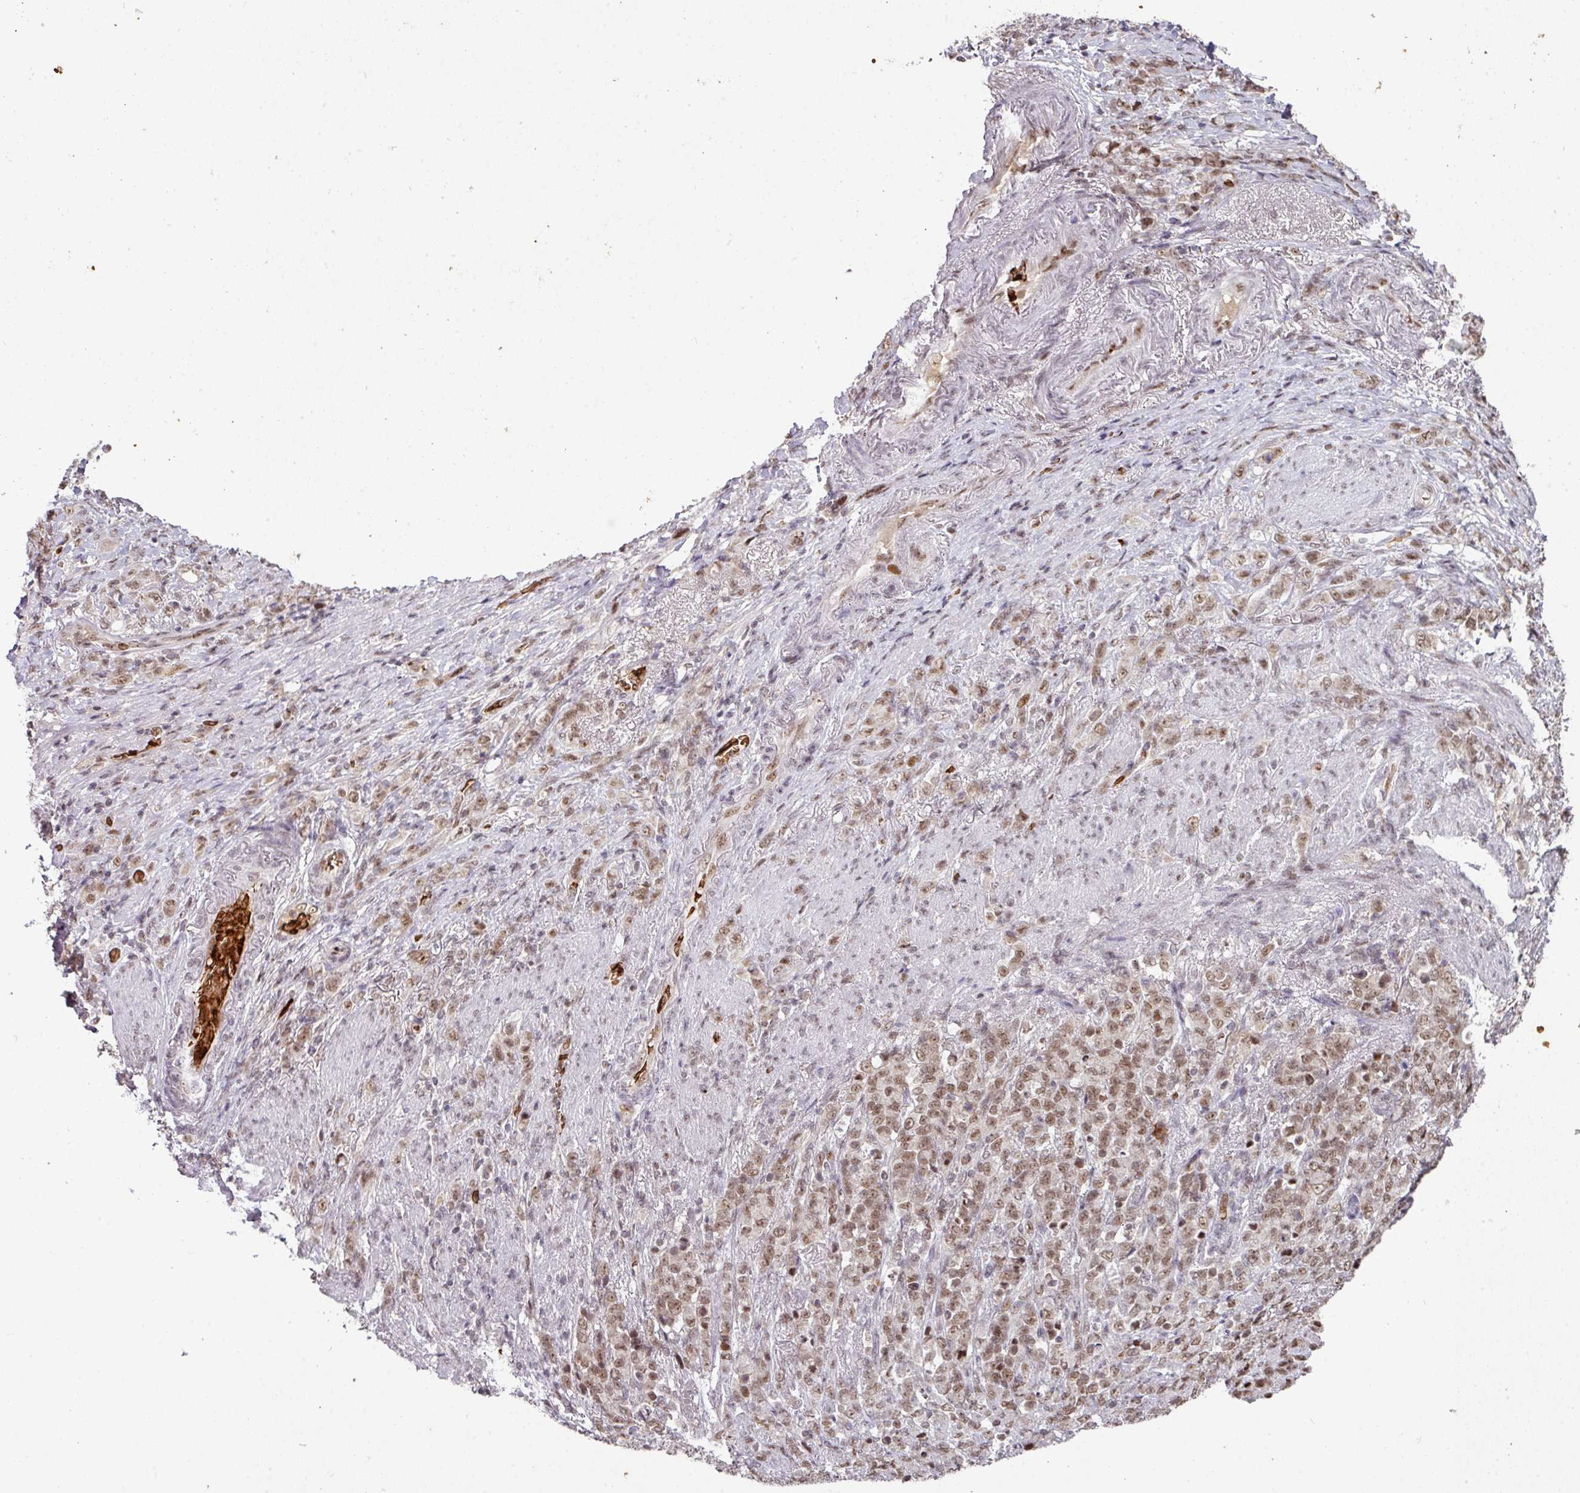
{"staining": {"intensity": "weak", "quantity": ">75%", "location": "nuclear"}, "tissue": "stomach cancer", "cell_type": "Tumor cells", "image_type": "cancer", "snomed": [{"axis": "morphology", "description": "Adenocarcinoma, NOS"}, {"axis": "topography", "description": "Stomach"}], "caption": "This photomicrograph displays immunohistochemistry staining of adenocarcinoma (stomach), with low weak nuclear expression in approximately >75% of tumor cells.", "gene": "NEIL1", "patient": {"sex": "female", "age": 79}}